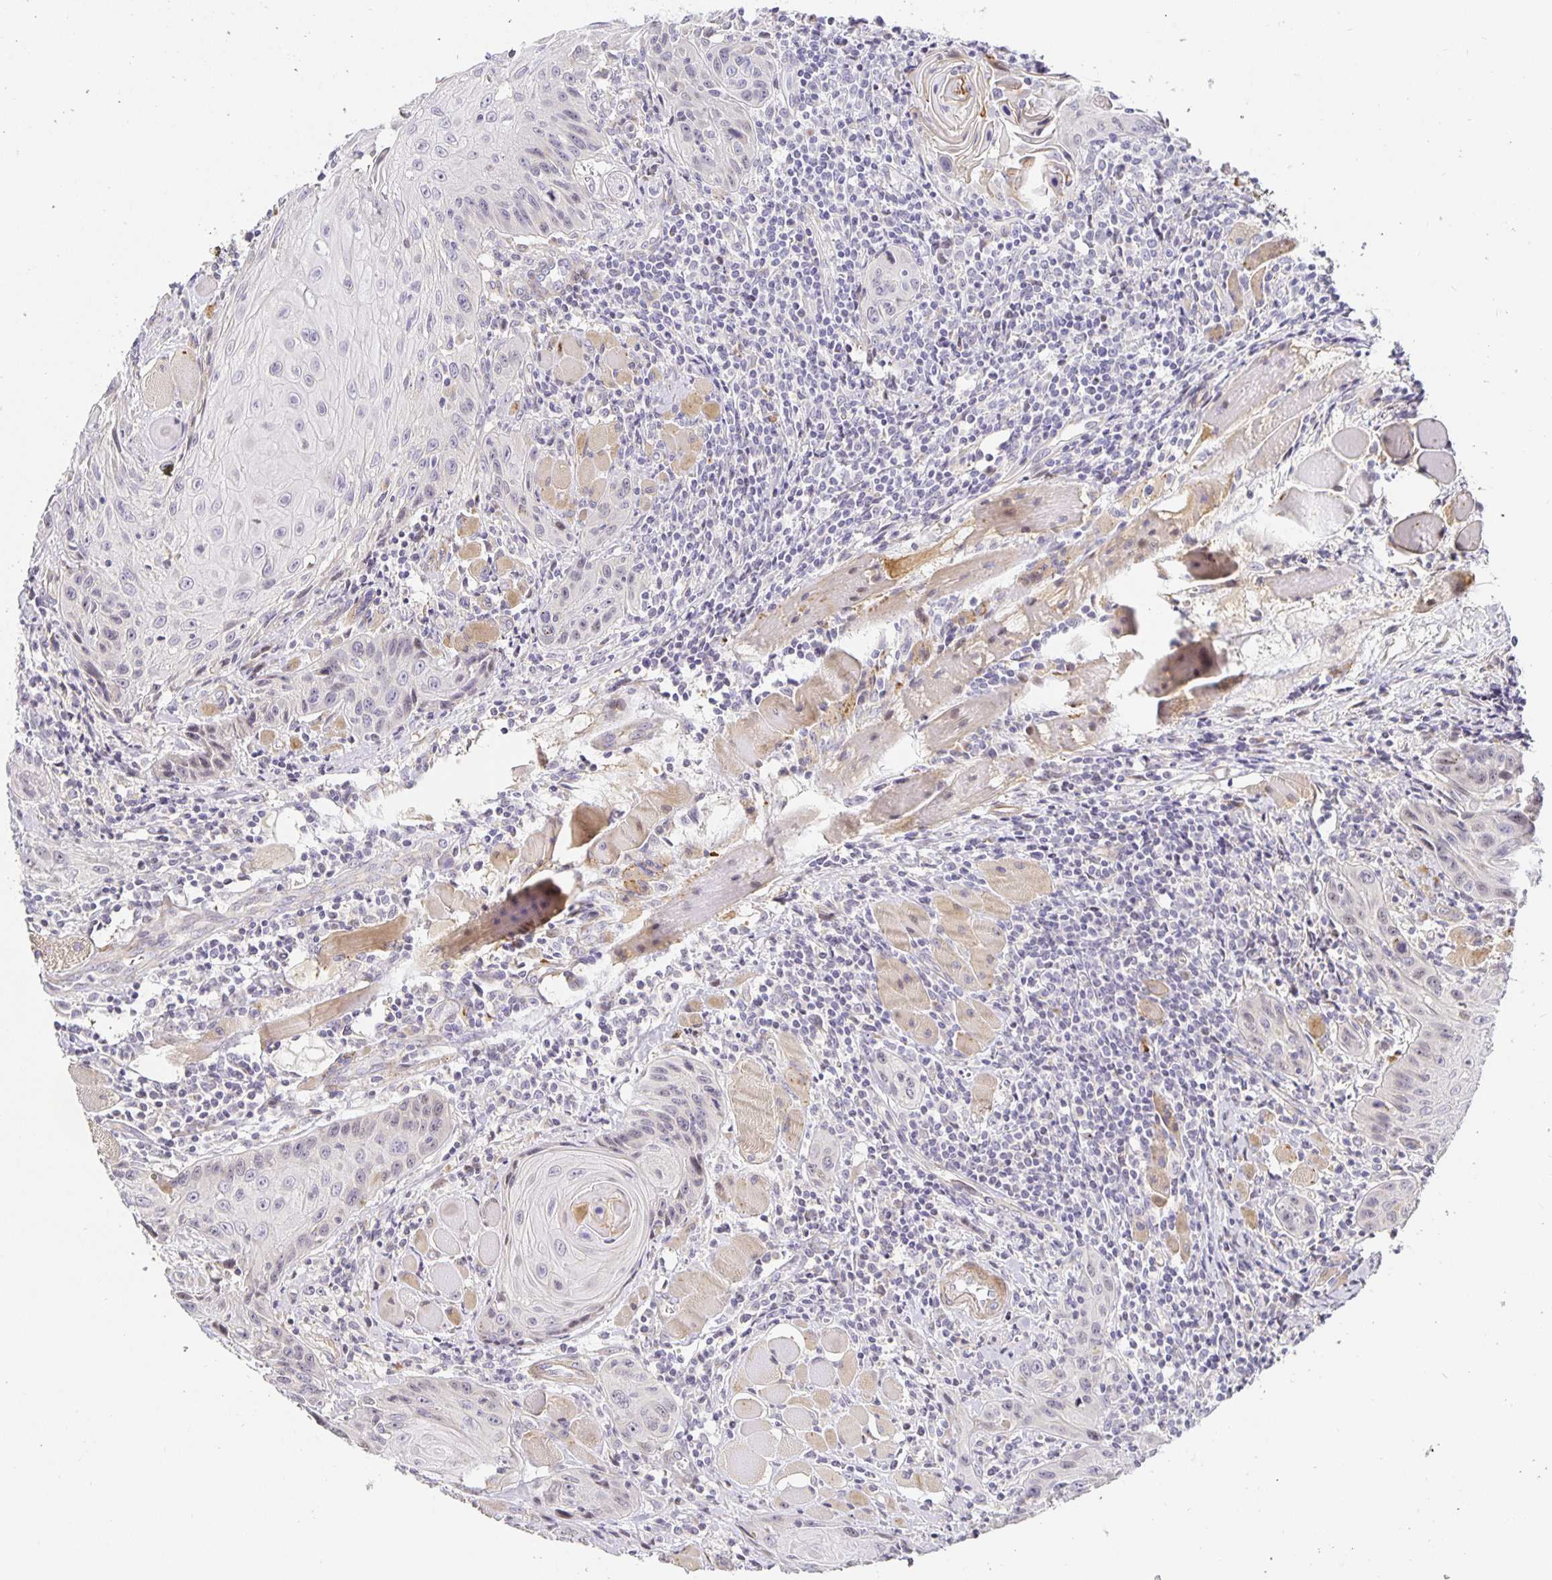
{"staining": {"intensity": "negative", "quantity": "none", "location": "none"}, "tissue": "head and neck cancer", "cell_type": "Tumor cells", "image_type": "cancer", "snomed": [{"axis": "morphology", "description": "Squamous cell carcinoma, NOS"}, {"axis": "topography", "description": "Oral tissue"}, {"axis": "topography", "description": "Head-Neck"}], "caption": "A photomicrograph of human head and neck squamous cell carcinoma is negative for staining in tumor cells.", "gene": "TJP3", "patient": {"sex": "male", "age": 58}}